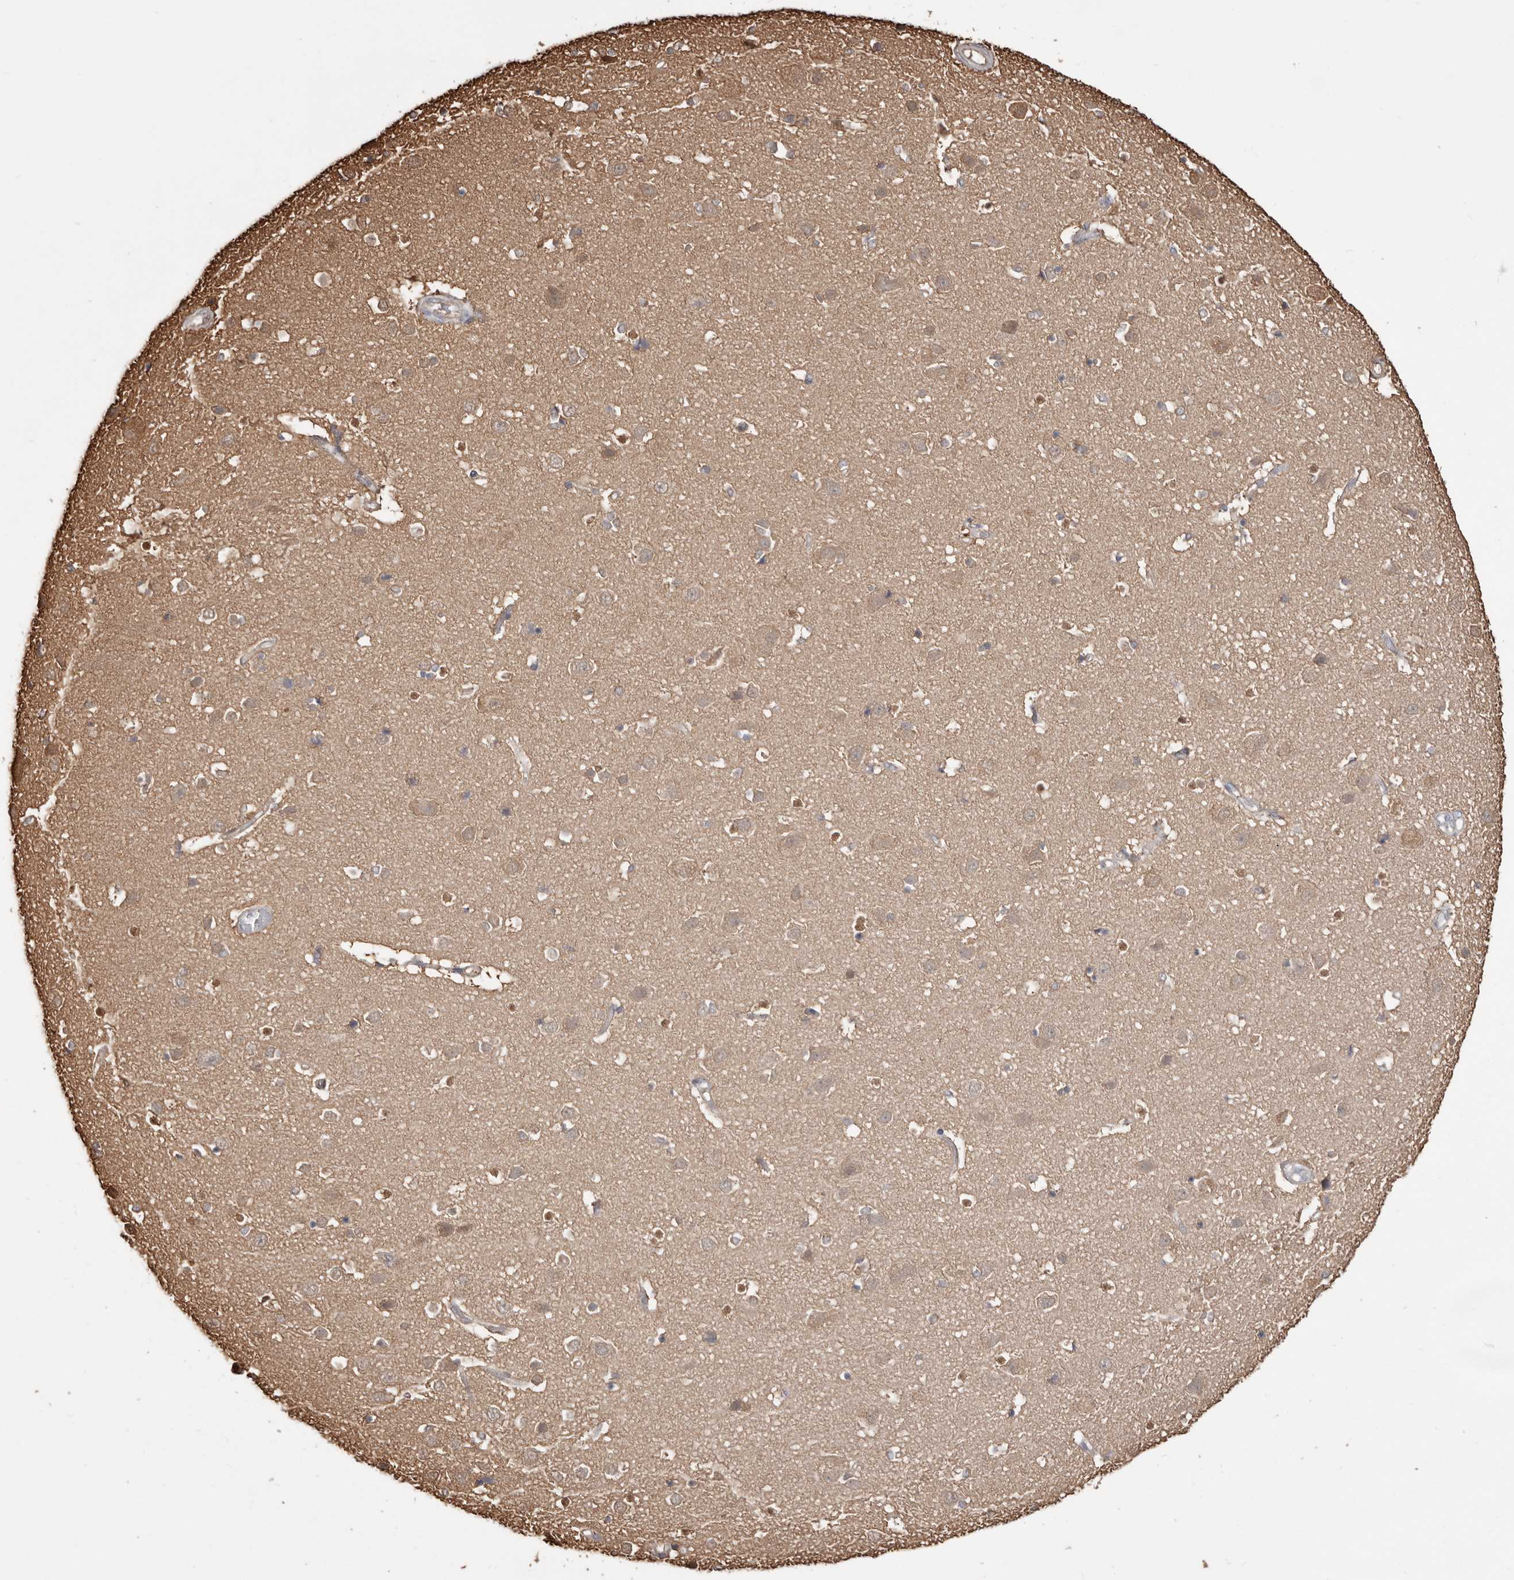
{"staining": {"intensity": "weak", "quantity": ">75%", "location": "cytoplasmic/membranous"}, "tissue": "cerebral cortex", "cell_type": "Endothelial cells", "image_type": "normal", "snomed": [{"axis": "morphology", "description": "Normal tissue, NOS"}, {"axis": "topography", "description": "Cerebral cortex"}], "caption": "Immunohistochemical staining of benign cerebral cortex reveals low levels of weak cytoplasmic/membranous expression in about >75% of endothelial cells. (DAB (3,3'-diaminobenzidine) IHC, brown staining for protein, blue staining for nuclei).", "gene": "PKM", "patient": {"sex": "male", "age": 54}}